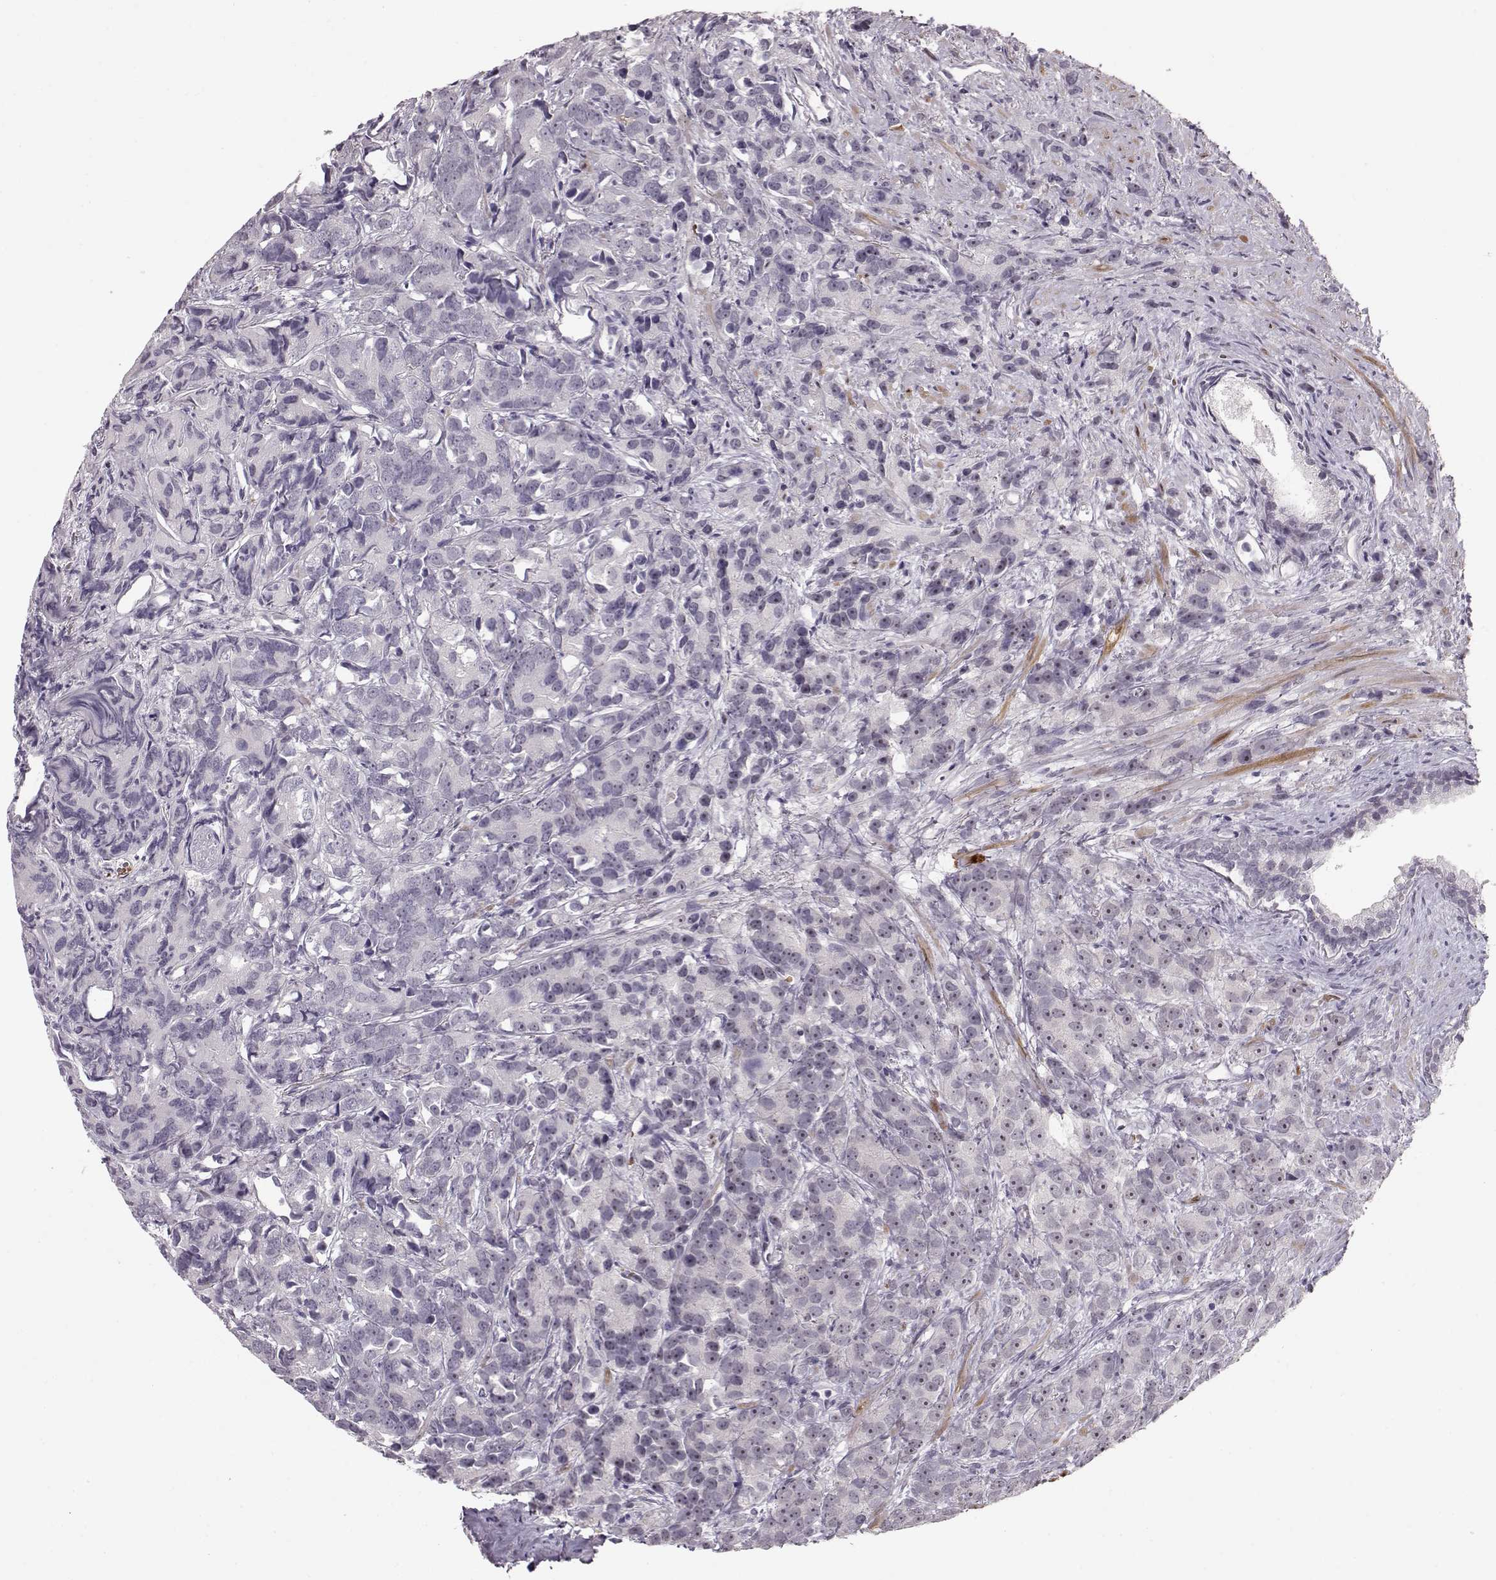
{"staining": {"intensity": "weak", "quantity": "<25%", "location": "nuclear"}, "tissue": "prostate cancer", "cell_type": "Tumor cells", "image_type": "cancer", "snomed": [{"axis": "morphology", "description": "Adenocarcinoma, High grade"}, {"axis": "topography", "description": "Prostate"}], "caption": "Micrograph shows no protein expression in tumor cells of prostate cancer (high-grade adenocarcinoma) tissue.", "gene": "PCP4", "patient": {"sex": "male", "age": 90}}